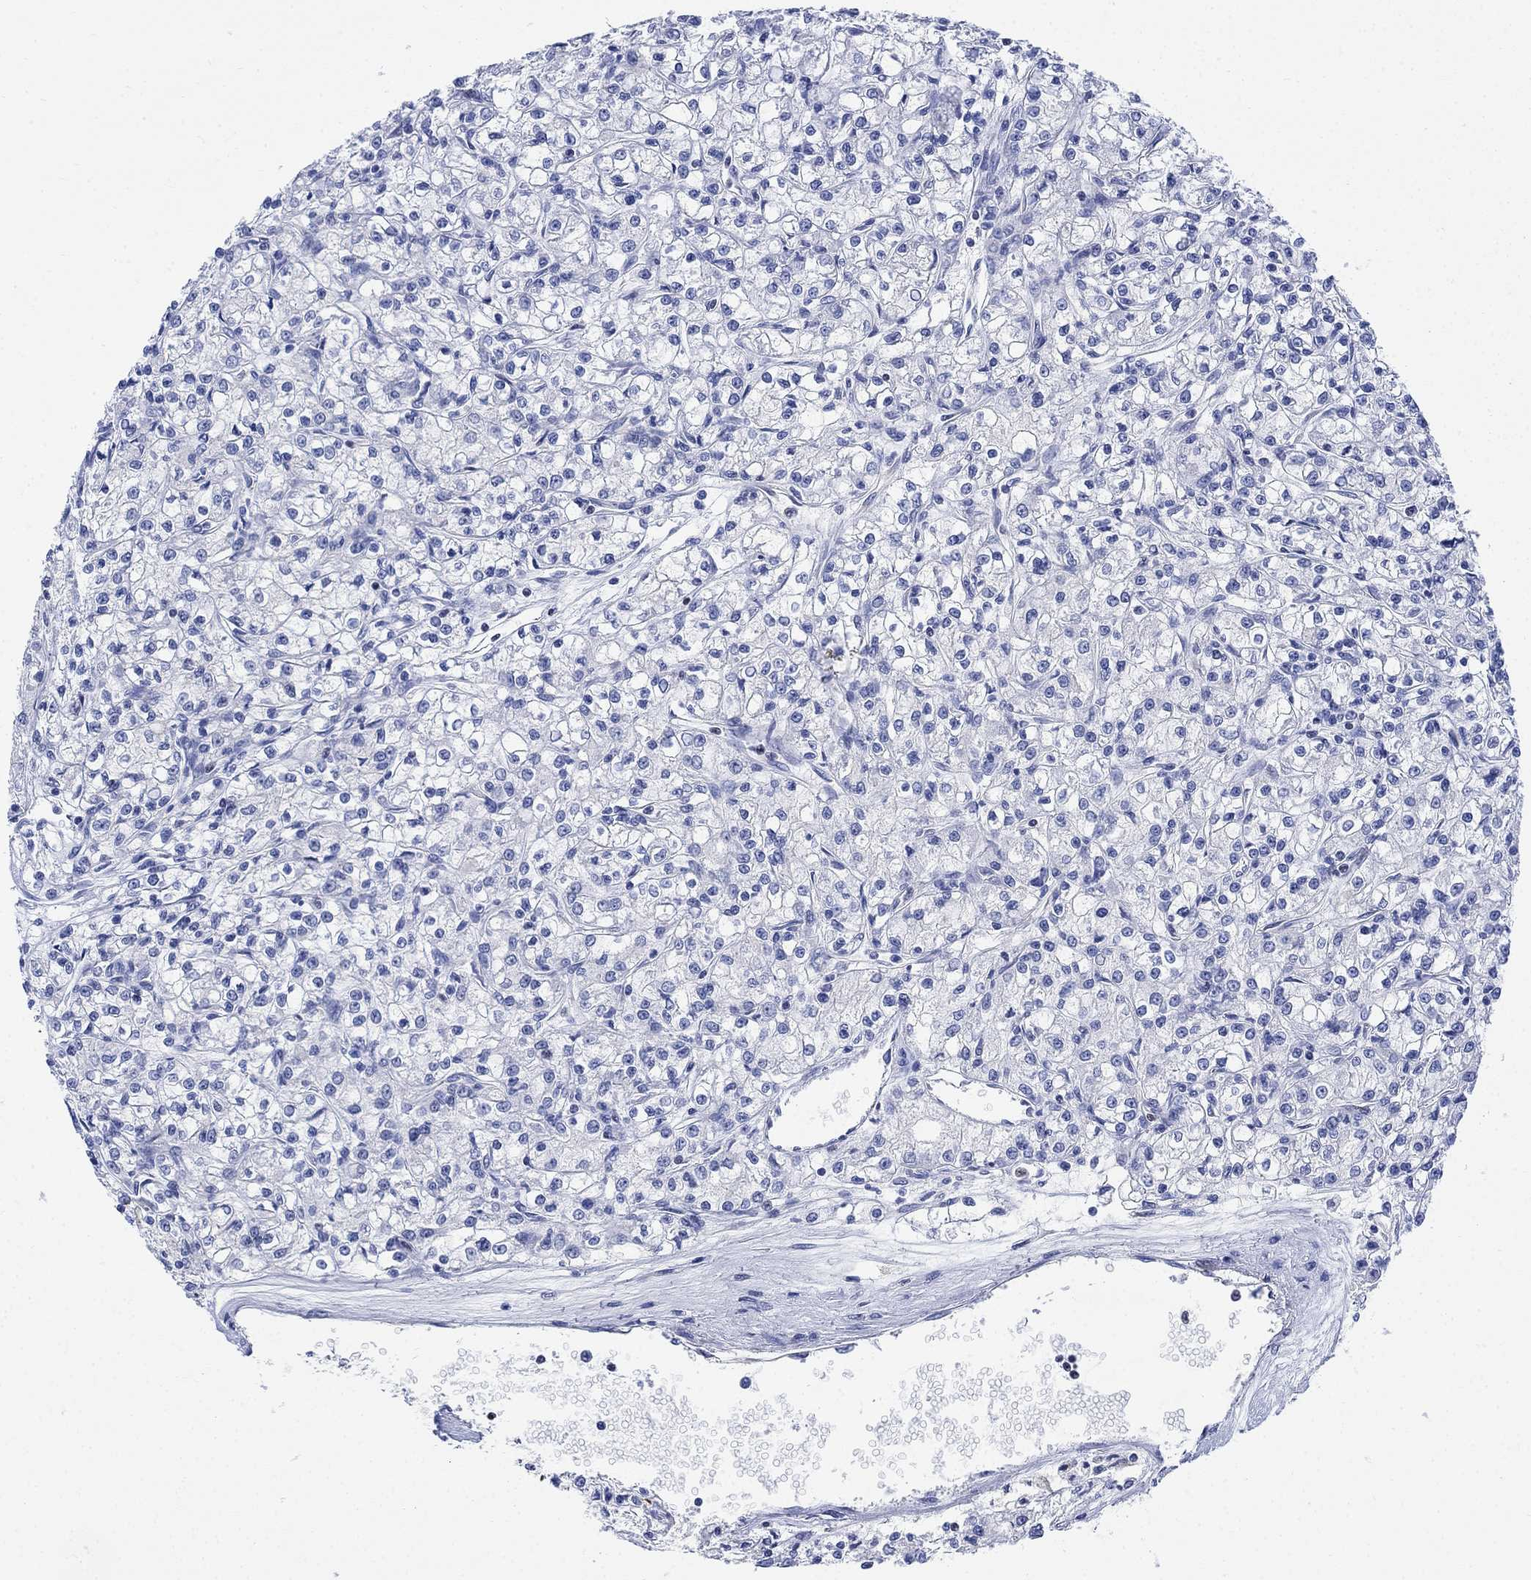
{"staining": {"intensity": "negative", "quantity": "none", "location": "none"}, "tissue": "renal cancer", "cell_type": "Tumor cells", "image_type": "cancer", "snomed": [{"axis": "morphology", "description": "Adenocarcinoma, NOS"}, {"axis": "topography", "description": "Kidney"}], "caption": "Tumor cells are negative for brown protein staining in renal cancer.", "gene": "MYL1", "patient": {"sex": "female", "age": 59}}